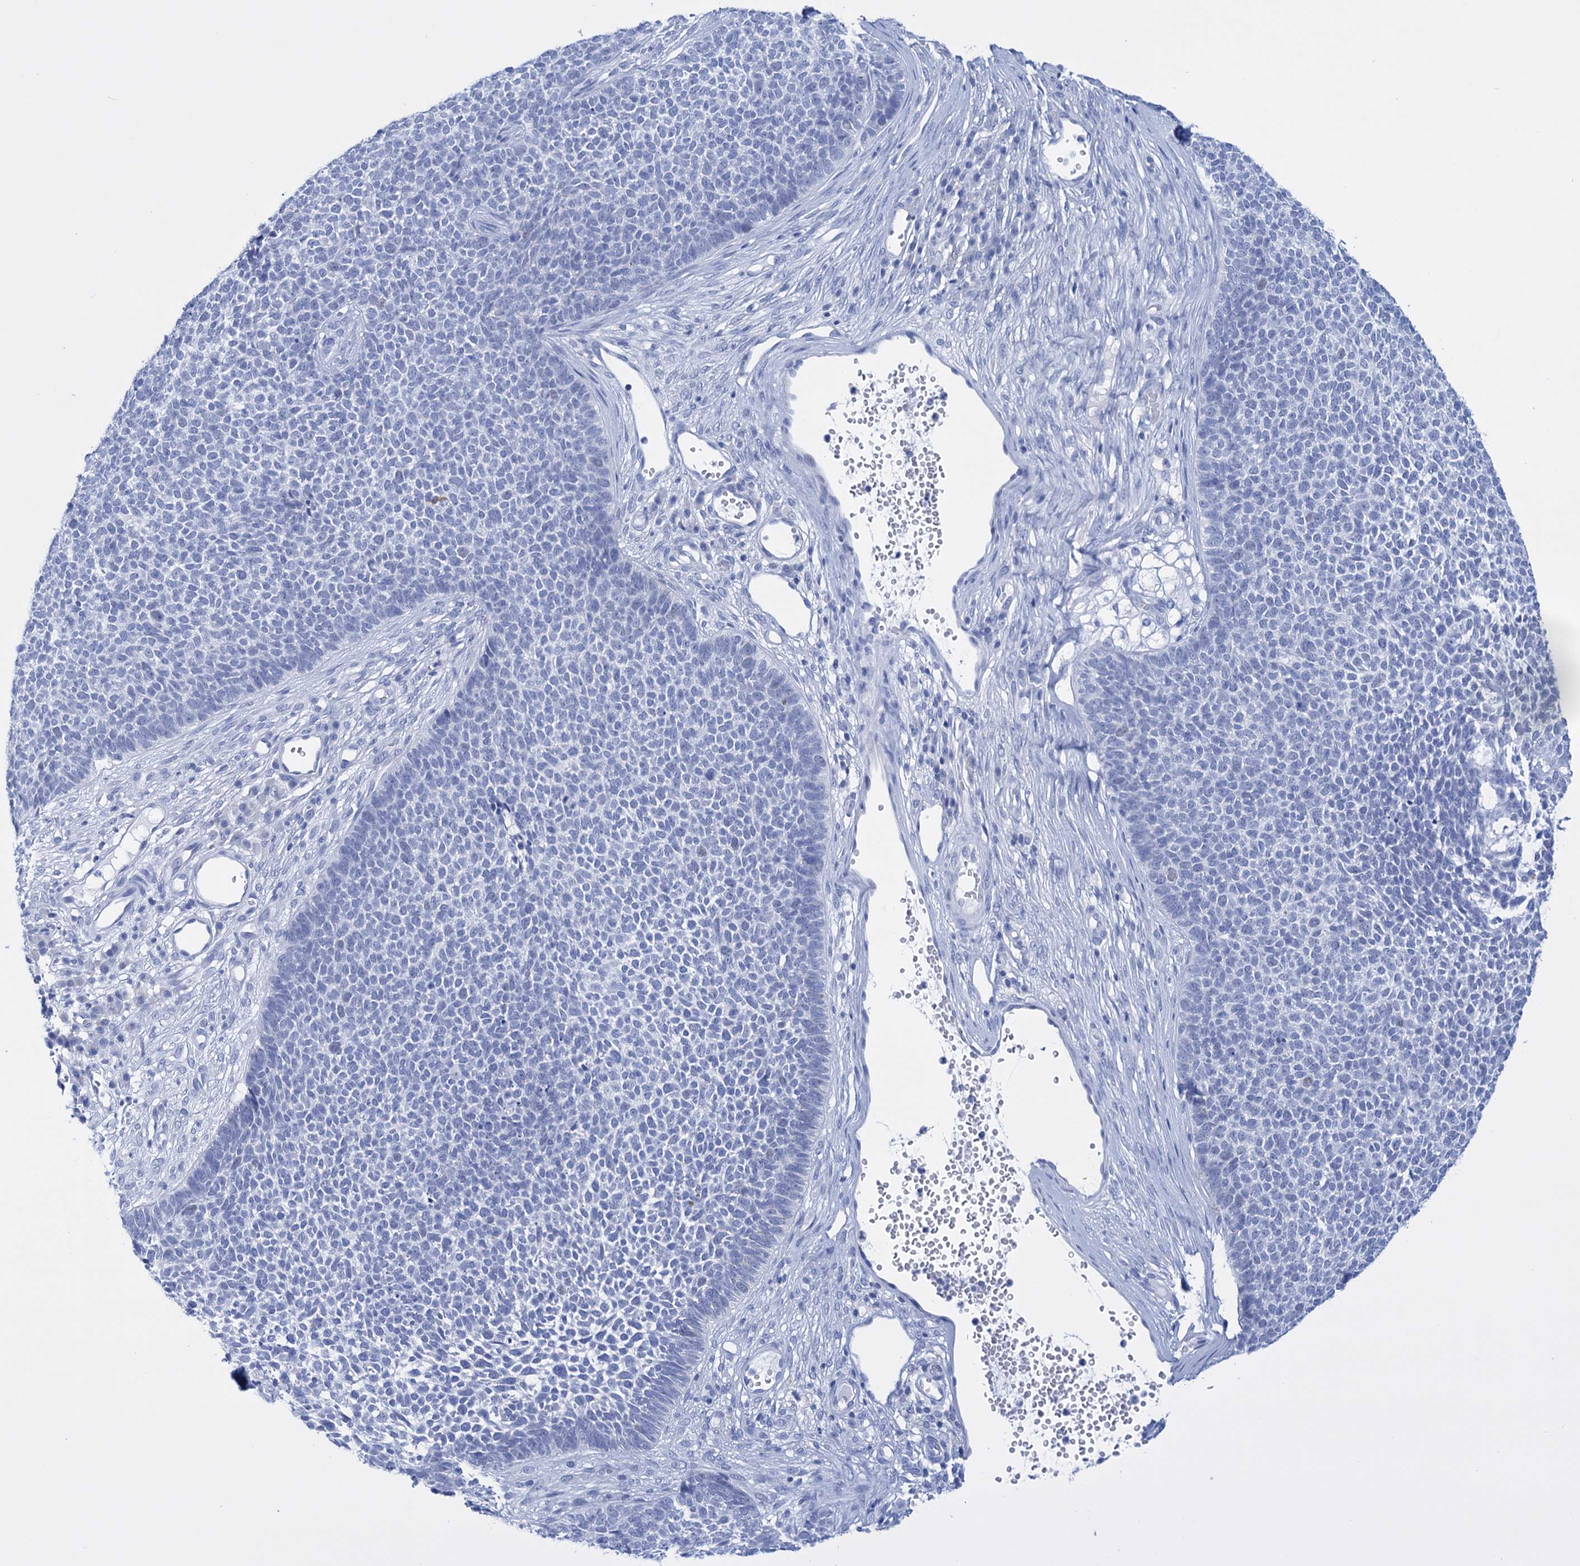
{"staining": {"intensity": "negative", "quantity": "none", "location": "none"}, "tissue": "skin cancer", "cell_type": "Tumor cells", "image_type": "cancer", "snomed": [{"axis": "morphology", "description": "Basal cell carcinoma"}, {"axis": "topography", "description": "Skin"}], "caption": "Immunohistochemistry of skin basal cell carcinoma shows no staining in tumor cells.", "gene": "FBXW12", "patient": {"sex": "female", "age": 84}}